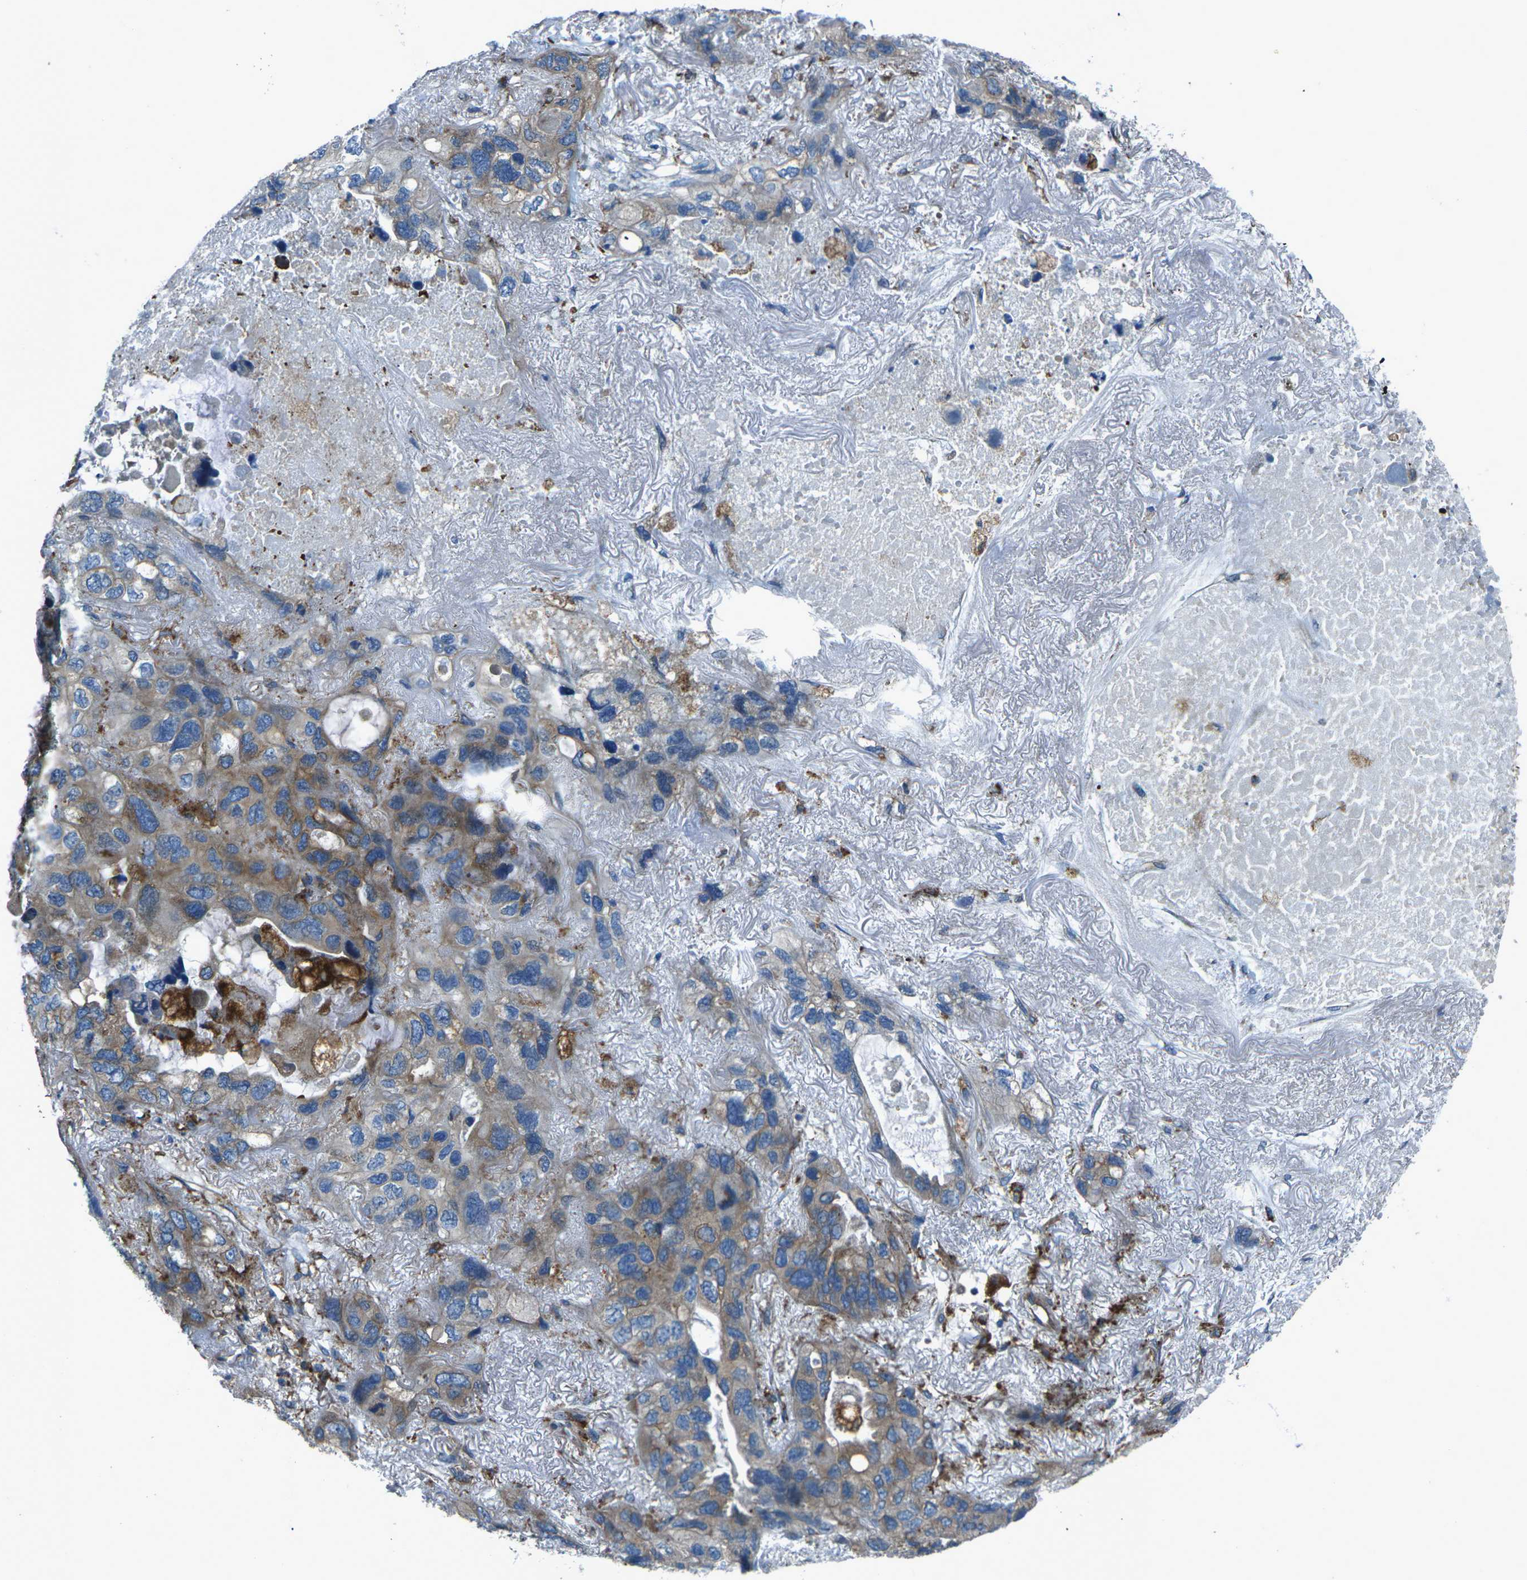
{"staining": {"intensity": "moderate", "quantity": "25%-75%", "location": "cytoplasmic/membranous"}, "tissue": "lung cancer", "cell_type": "Tumor cells", "image_type": "cancer", "snomed": [{"axis": "morphology", "description": "Squamous cell carcinoma, NOS"}, {"axis": "topography", "description": "Lung"}], "caption": "High-power microscopy captured an immunohistochemistry micrograph of lung squamous cell carcinoma, revealing moderate cytoplasmic/membranous staining in approximately 25%-75% of tumor cells.", "gene": "CDK17", "patient": {"sex": "female", "age": 73}}